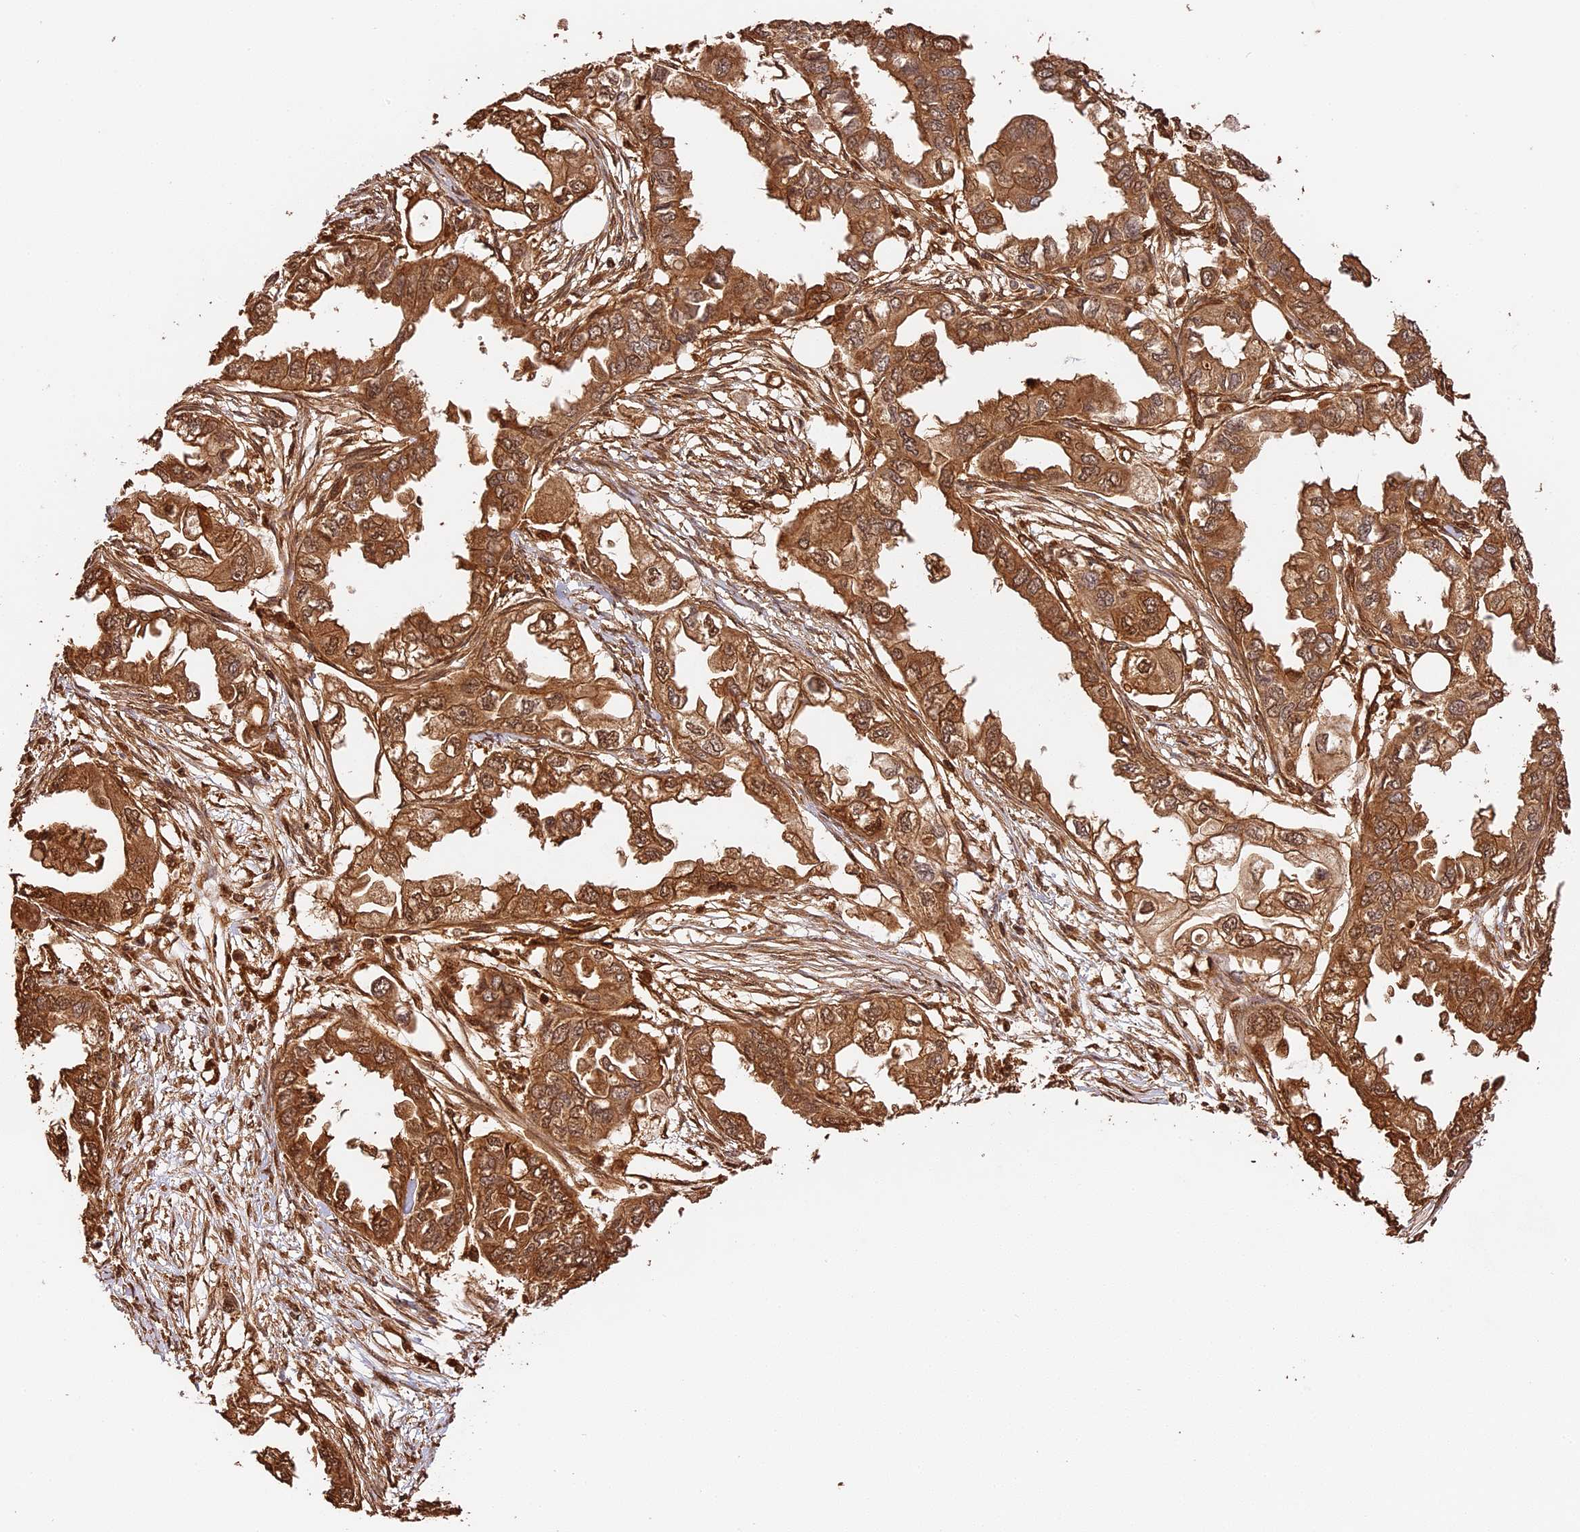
{"staining": {"intensity": "moderate", "quantity": ">75%", "location": "cytoplasmic/membranous,nuclear"}, "tissue": "endometrial cancer", "cell_type": "Tumor cells", "image_type": "cancer", "snomed": [{"axis": "morphology", "description": "Adenocarcinoma, NOS"}, {"axis": "topography", "description": "Endometrium"}], "caption": "This photomicrograph demonstrates immunohistochemistry (IHC) staining of human endometrial cancer, with medium moderate cytoplasmic/membranous and nuclear positivity in about >75% of tumor cells.", "gene": "PPP1R37", "patient": {"sex": "female", "age": 67}}